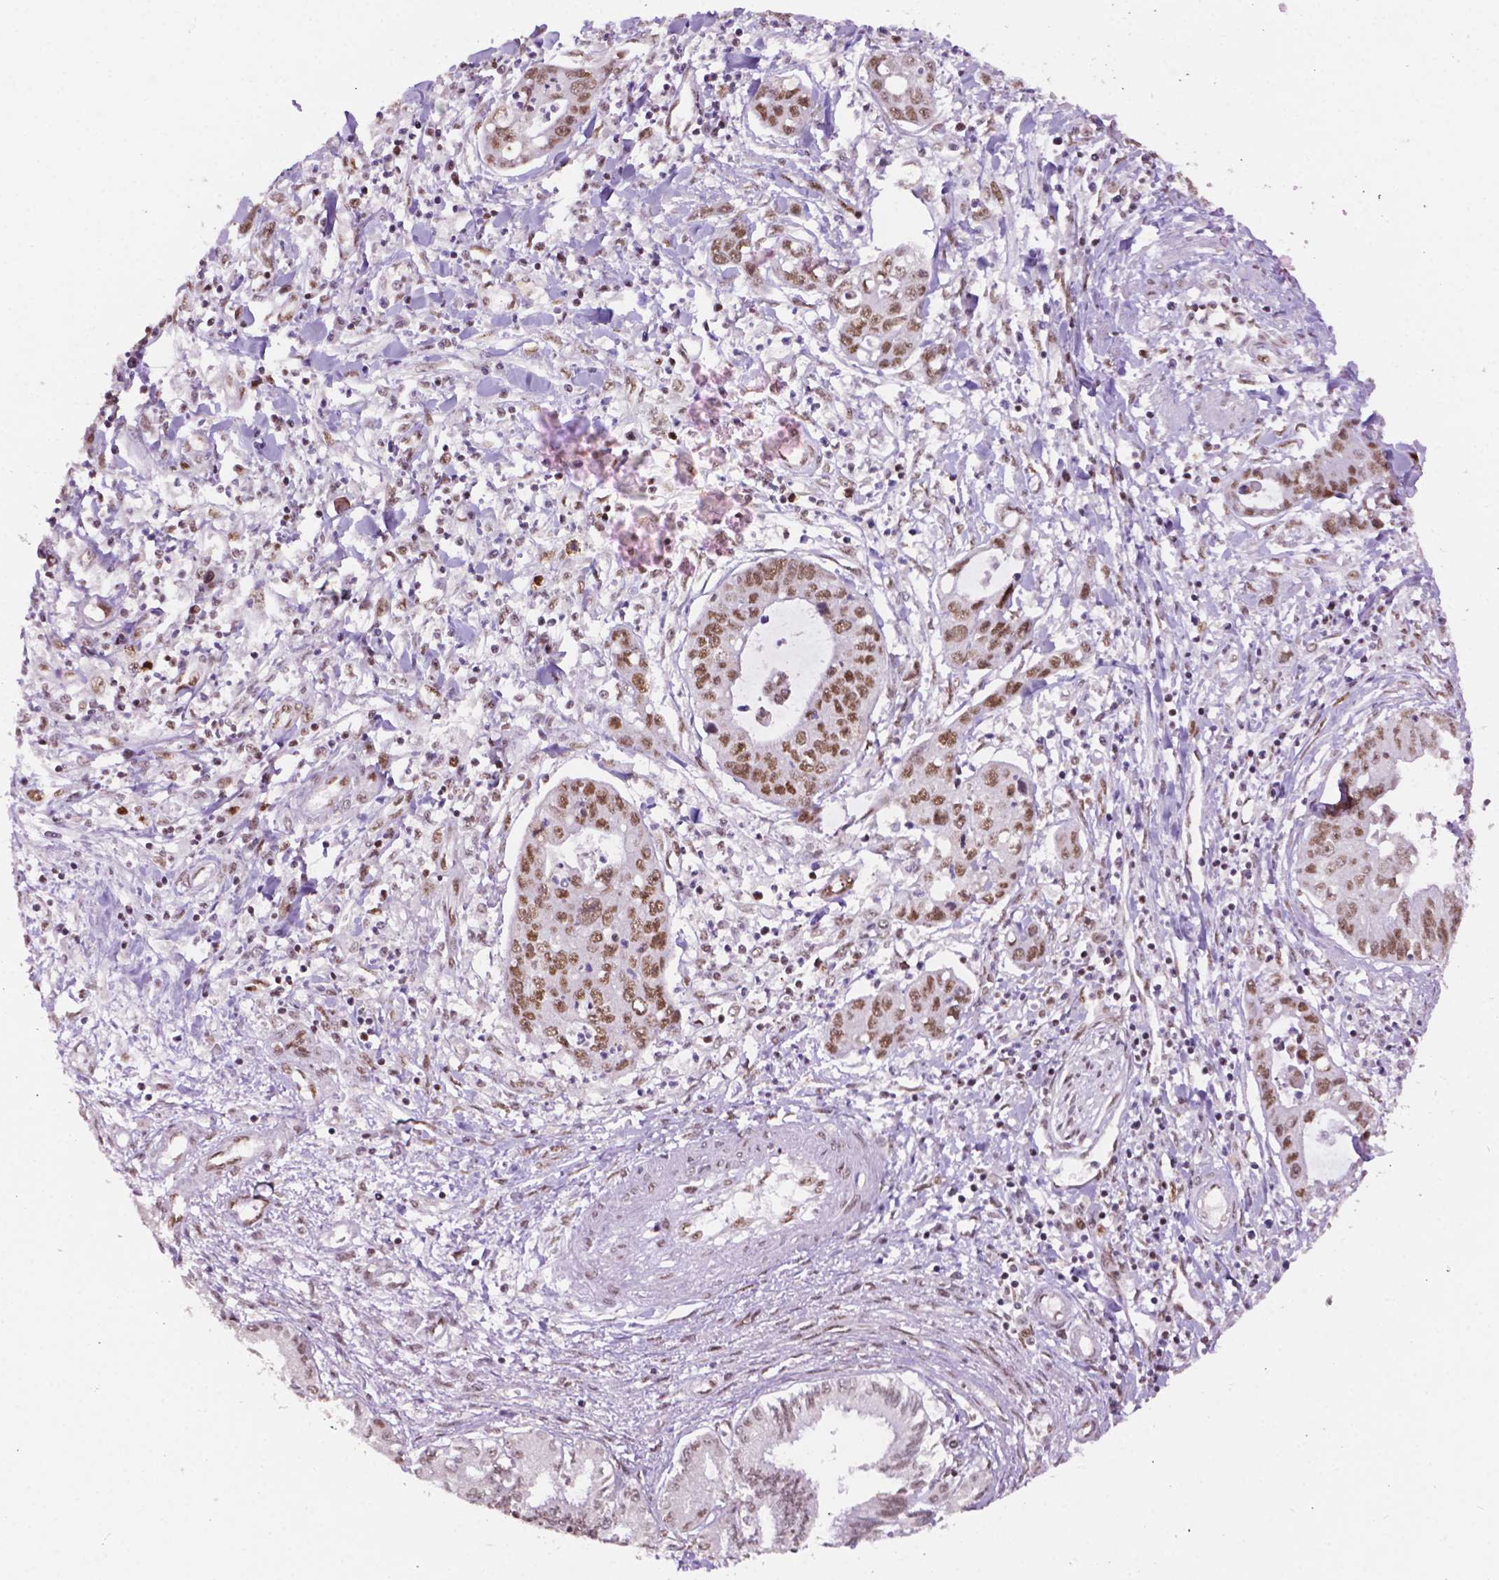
{"staining": {"intensity": "weak", "quantity": ">75%", "location": "nuclear"}, "tissue": "liver cancer", "cell_type": "Tumor cells", "image_type": "cancer", "snomed": [{"axis": "morphology", "description": "Cholangiocarcinoma"}, {"axis": "topography", "description": "Liver"}], "caption": "A high-resolution image shows immunohistochemistry staining of liver cancer (cholangiocarcinoma), which displays weak nuclear expression in about >75% of tumor cells. (Brightfield microscopy of DAB IHC at high magnification).", "gene": "MLH1", "patient": {"sex": "male", "age": 58}}